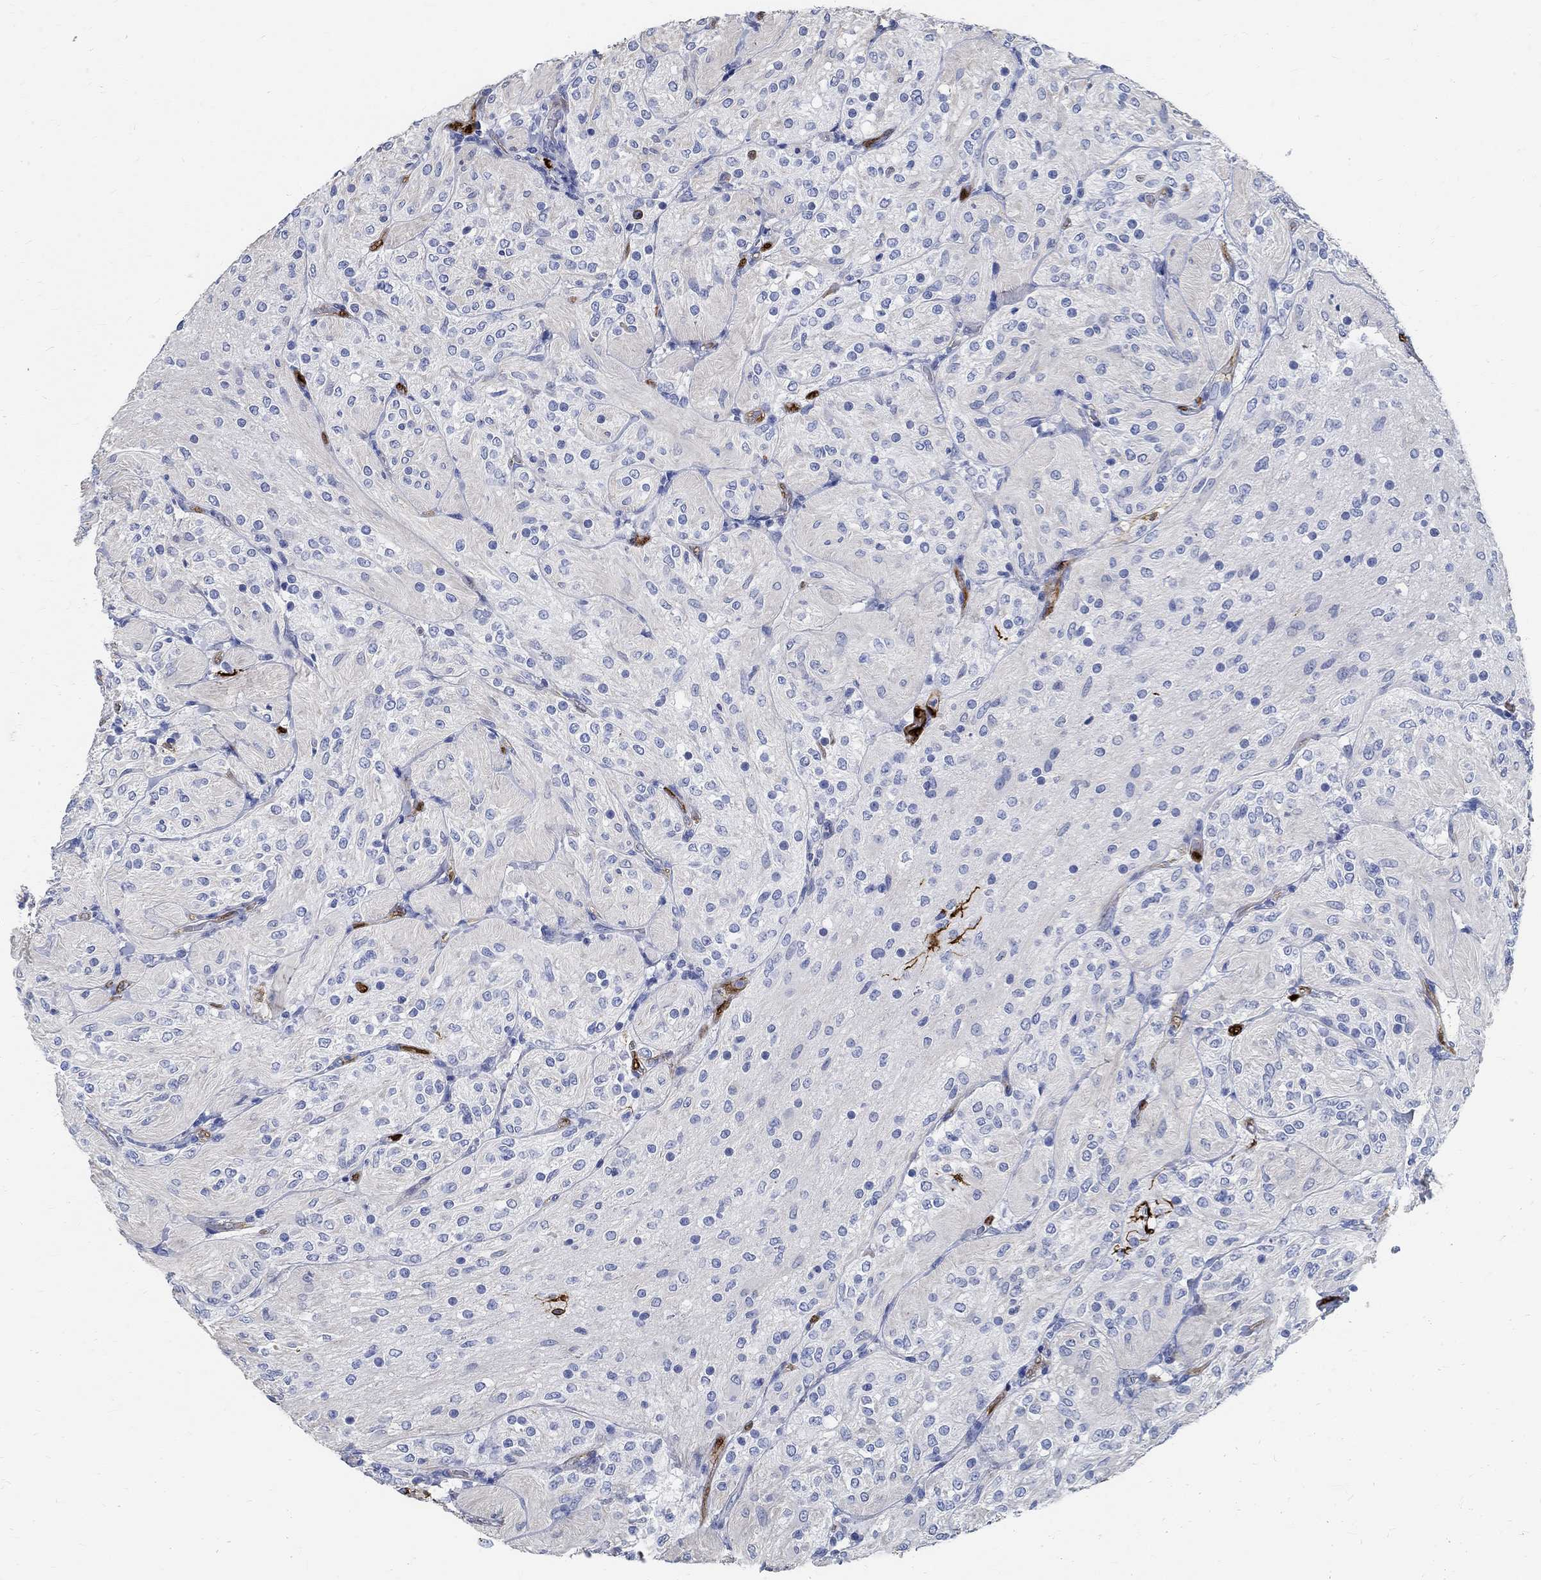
{"staining": {"intensity": "negative", "quantity": "none", "location": "none"}, "tissue": "glioma", "cell_type": "Tumor cells", "image_type": "cancer", "snomed": [{"axis": "morphology", "description": "Glioma, malignant, Low grade"}, {"axis": "topography", "description": "Brain"}], "caption": "Protein analysis of glioma demonstrates no significant positivity in tumor cells.", "gene": "PRX", "patient": {"sex": "male", "age": 3}}